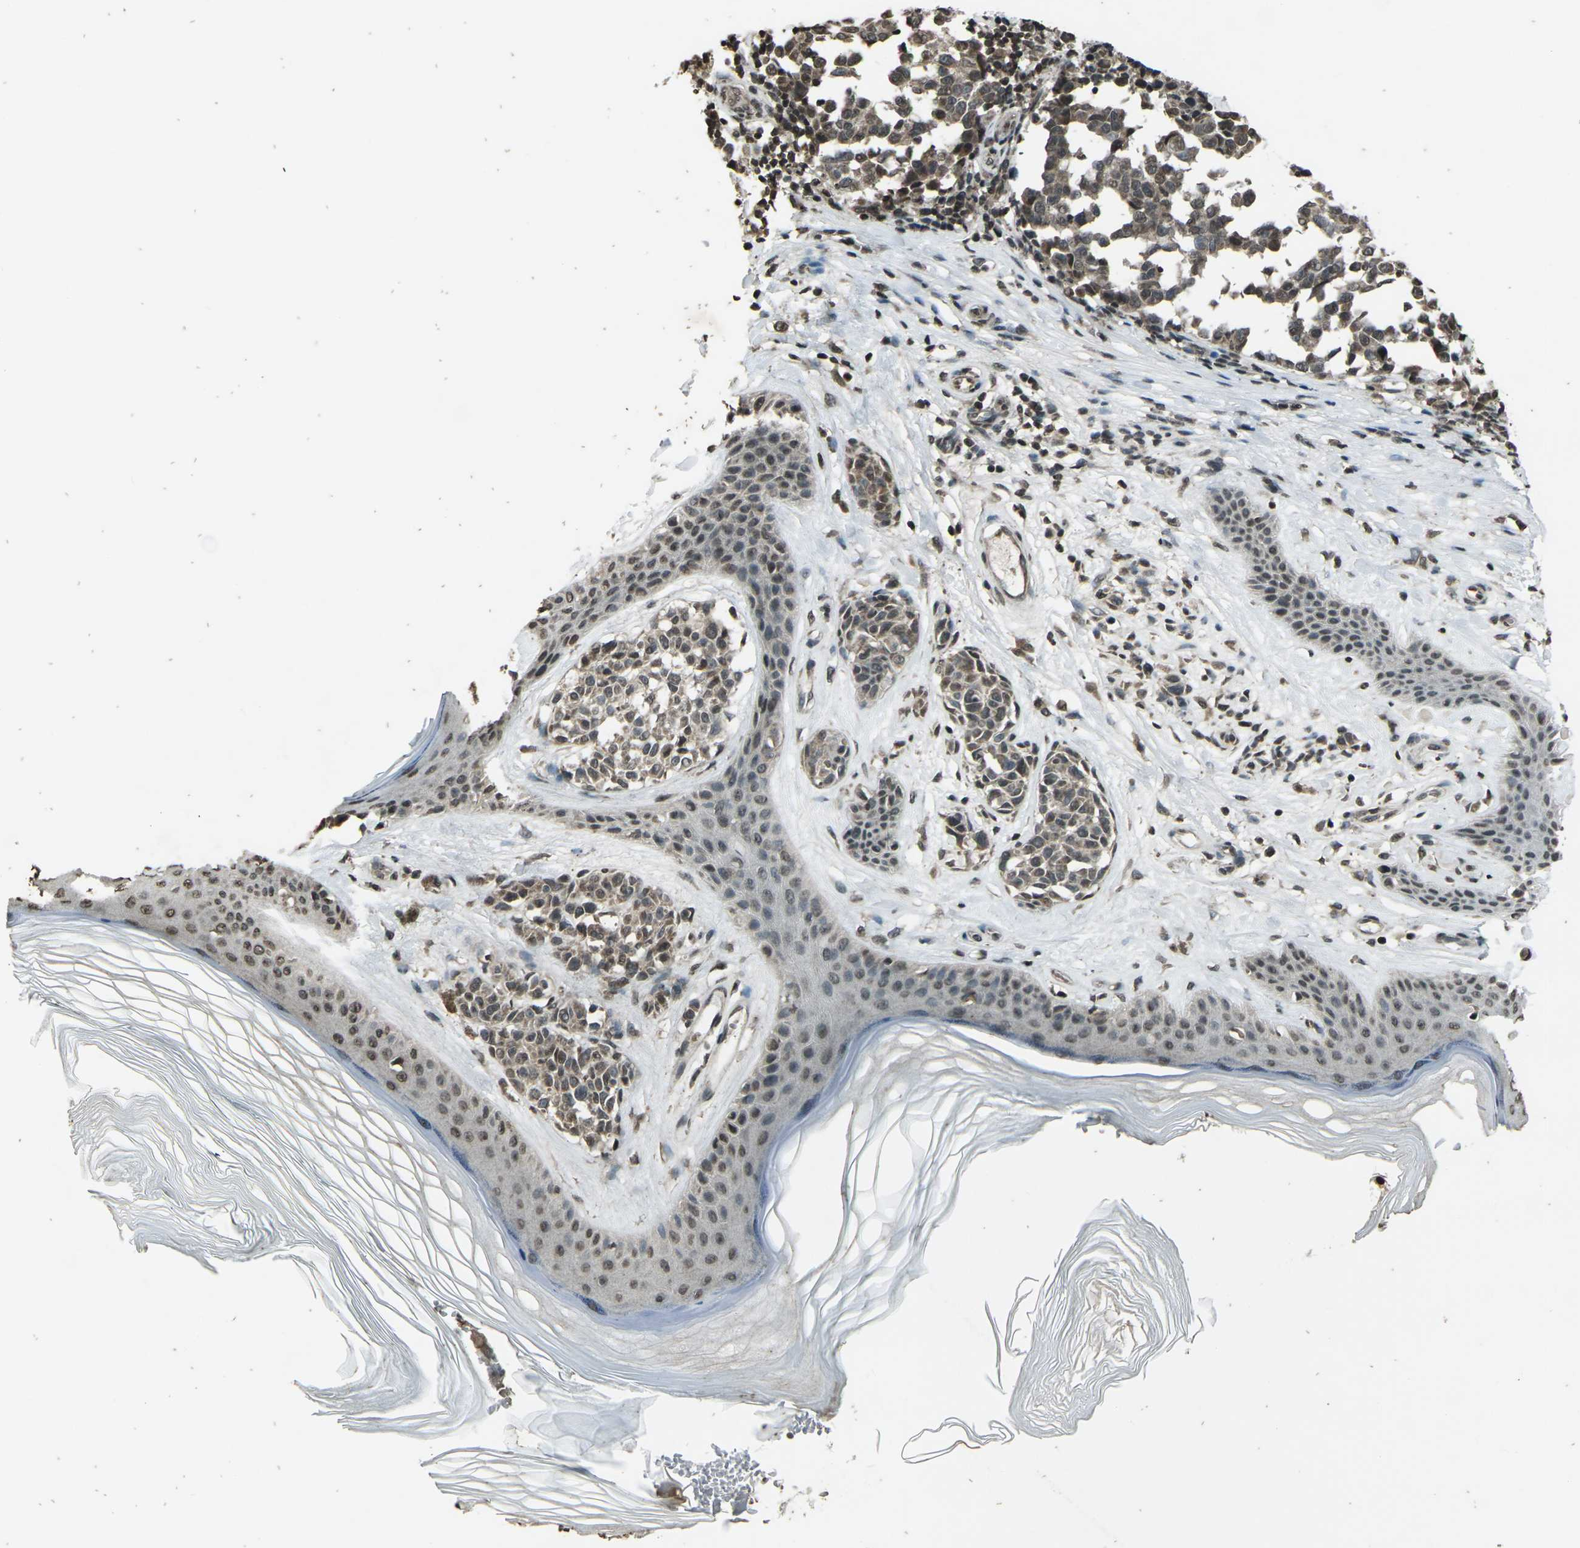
{"staining": {"intensity": "weak", "quantity": ">75%", "location": "cytoplasmic/membranous,nuclear"}, "tissue": "melanoma", "cell_type": "Tumor cells", "image_type": "cancer", "snomed": [{"axis": "morphology", "description": "Malignant melanoma, NOS"}, {"axis": "topography", "description": "Skin"}], "caption": "Immunohistochemical staining of human malignant melanoma shows low levels of weak cytoplasmic/membranous and nuclear positivity in approximately >75% of tumor cells.", "gene": "PRPF8", "patient": {"sex": "female", "age": 64}}